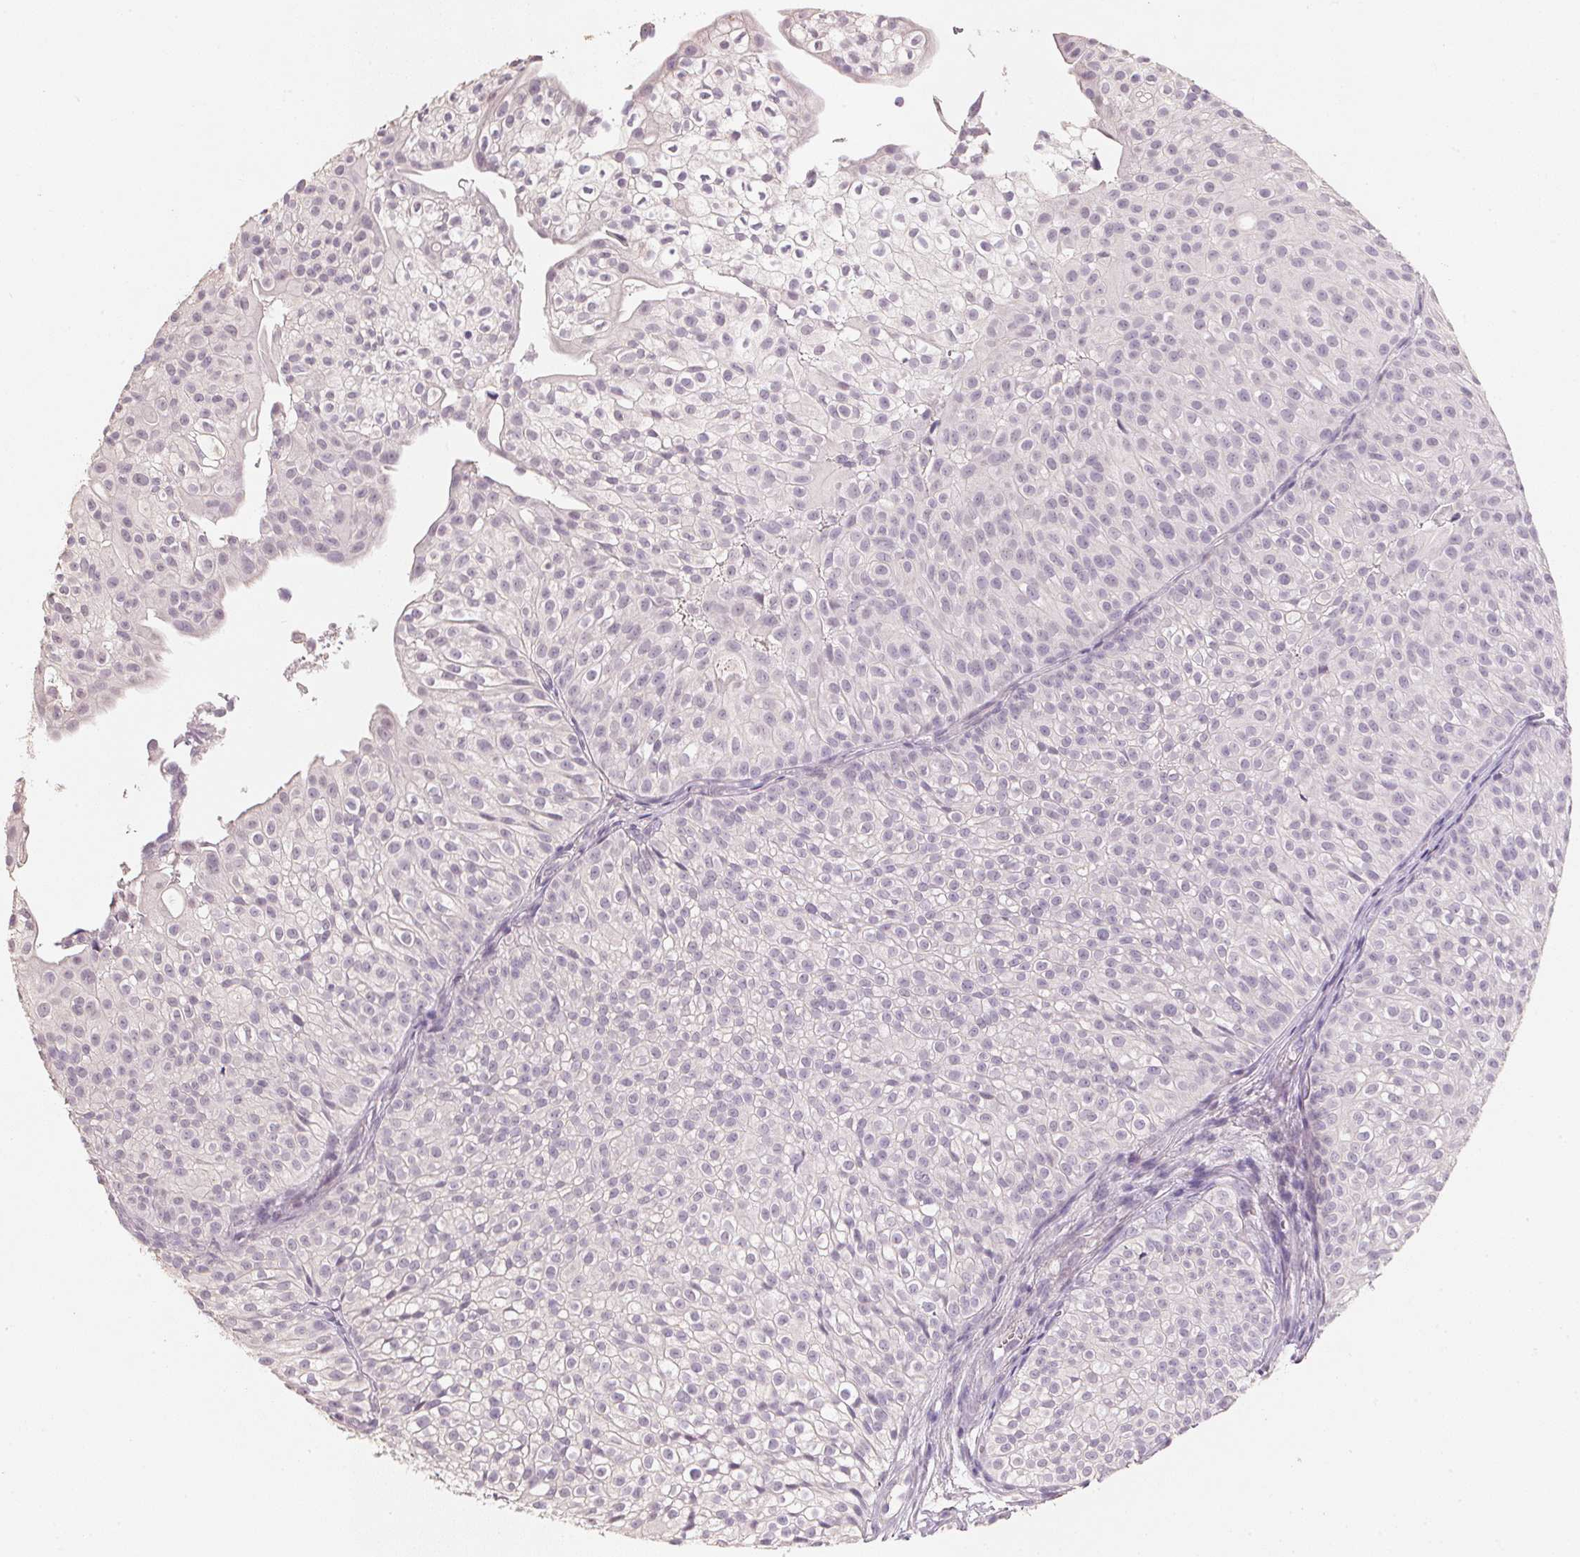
{"staining": {"intensity": "negative", "quantity": "none", "location": "none"}, "tissue": "urothelial cancer", "cell_type": "Tumor cells", "image_type": "cancer", "snomed": [{"axis": "morphology", "description": "Urothelial carcinoma, Low grade"}, {"axis": "topography", "description": "Urinary bladder"}], "caption": "High power microscopy image of an immunohistochemistry histopathology image of urothelial cancer, revealing no significant expression in tumor cells.", "gene": "CXCL5", "patient": {"sex": "male", "age": 70}}